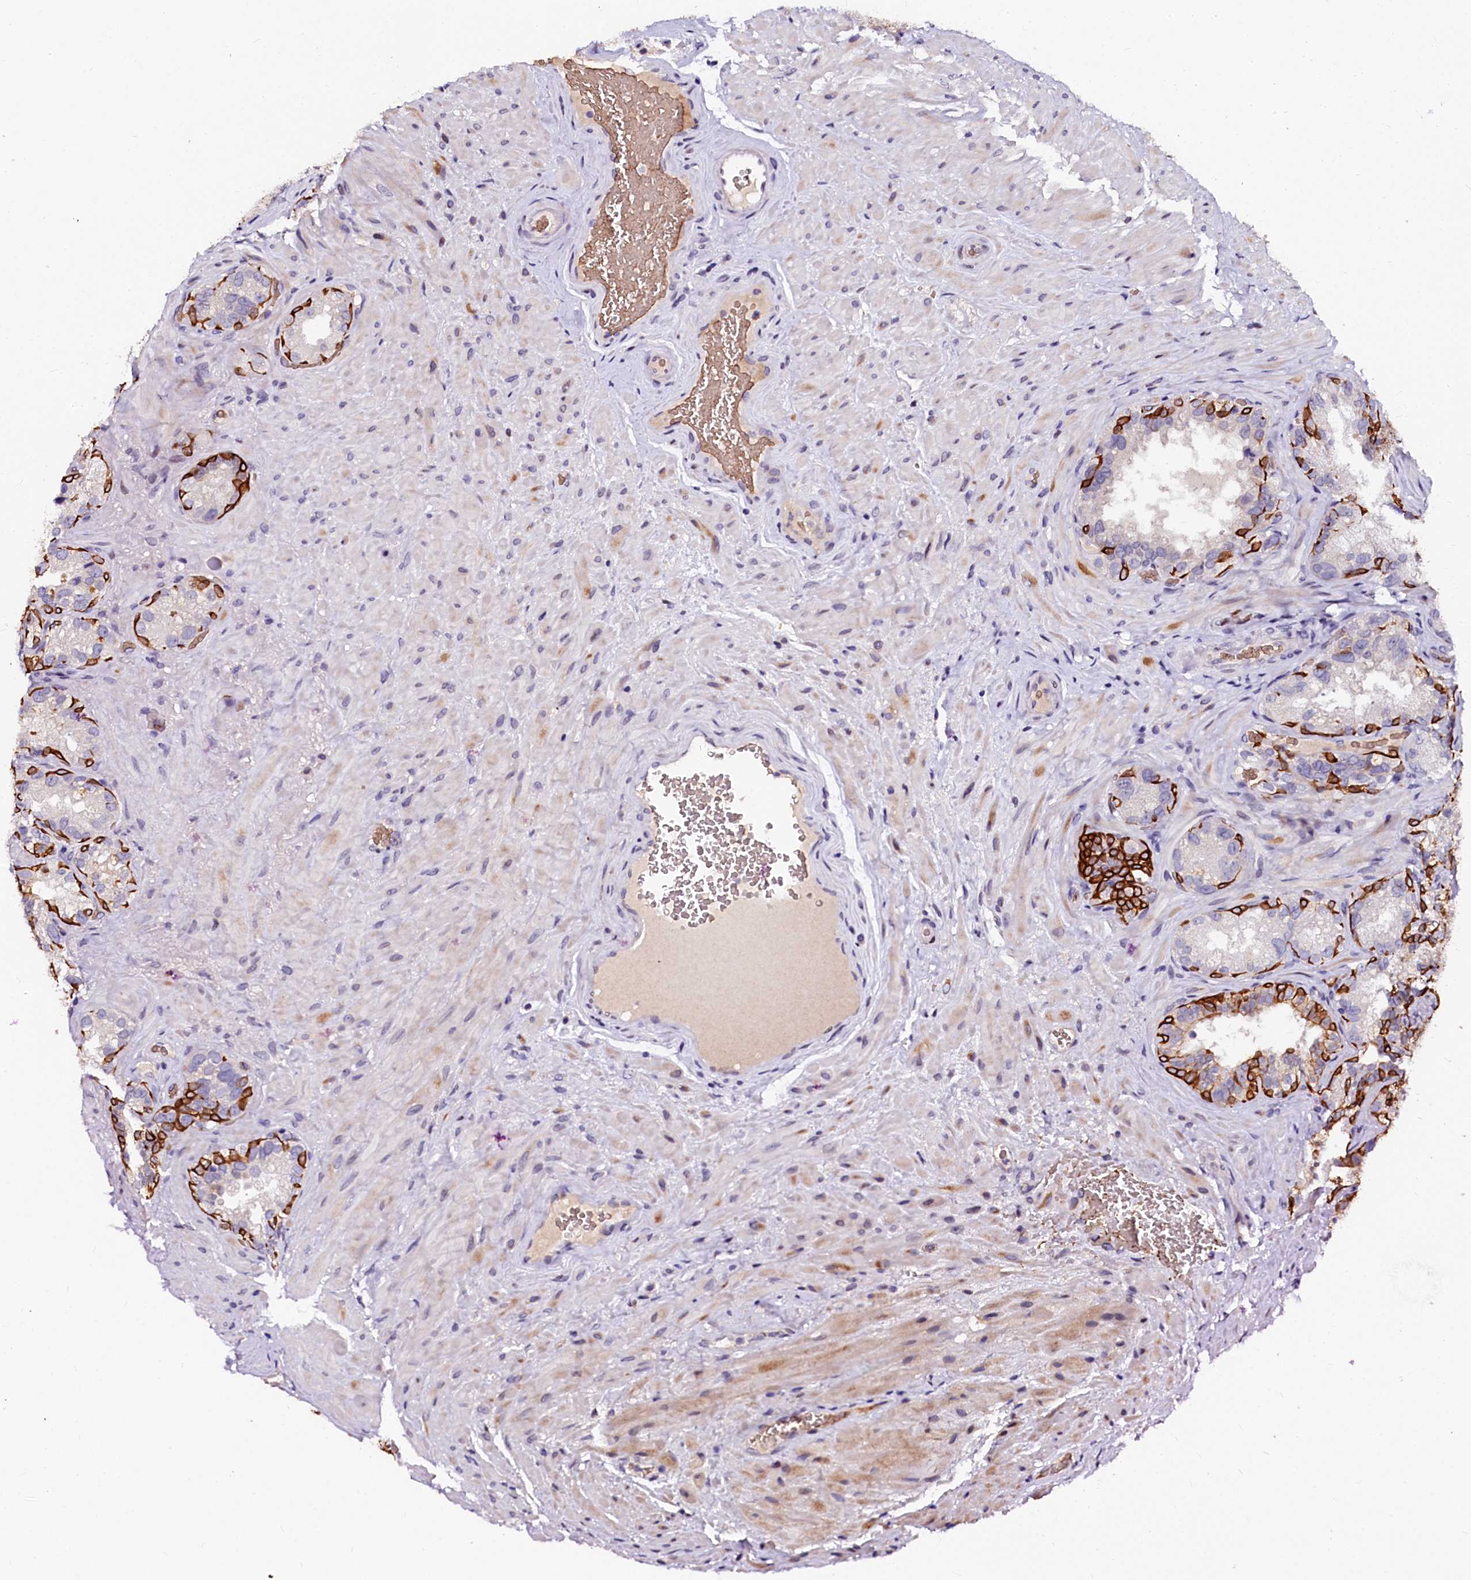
{"staining": {"intensity": "strong", "quantity": "<25%", "location": "cytoplasmic/membranous"}, "tissue": "seminal vesicle", "cell_type": "Glandular cells", "image_type": "normal", "snomed": [{"axis": "morphology", "description": "Normal tissue, NOS"}, {"axis": "topography", "description": "Seminal veicle"}, {"axis": "topography", "description": "Peripheral nerve tissue"}], "caption": "Immunohistochemistry photomicrograph of unremarkable seminal vesicle: seminal vesicle stained using immunohistochemistry displays medium levels of strong protein expression localized specifically in the cytoplasmic/membranous of glandular cells, appearing as a cytoplasmic/membranous brown color.", "gene": "CTDSPL2", "patient": {"sex": "male", "age": 67}}